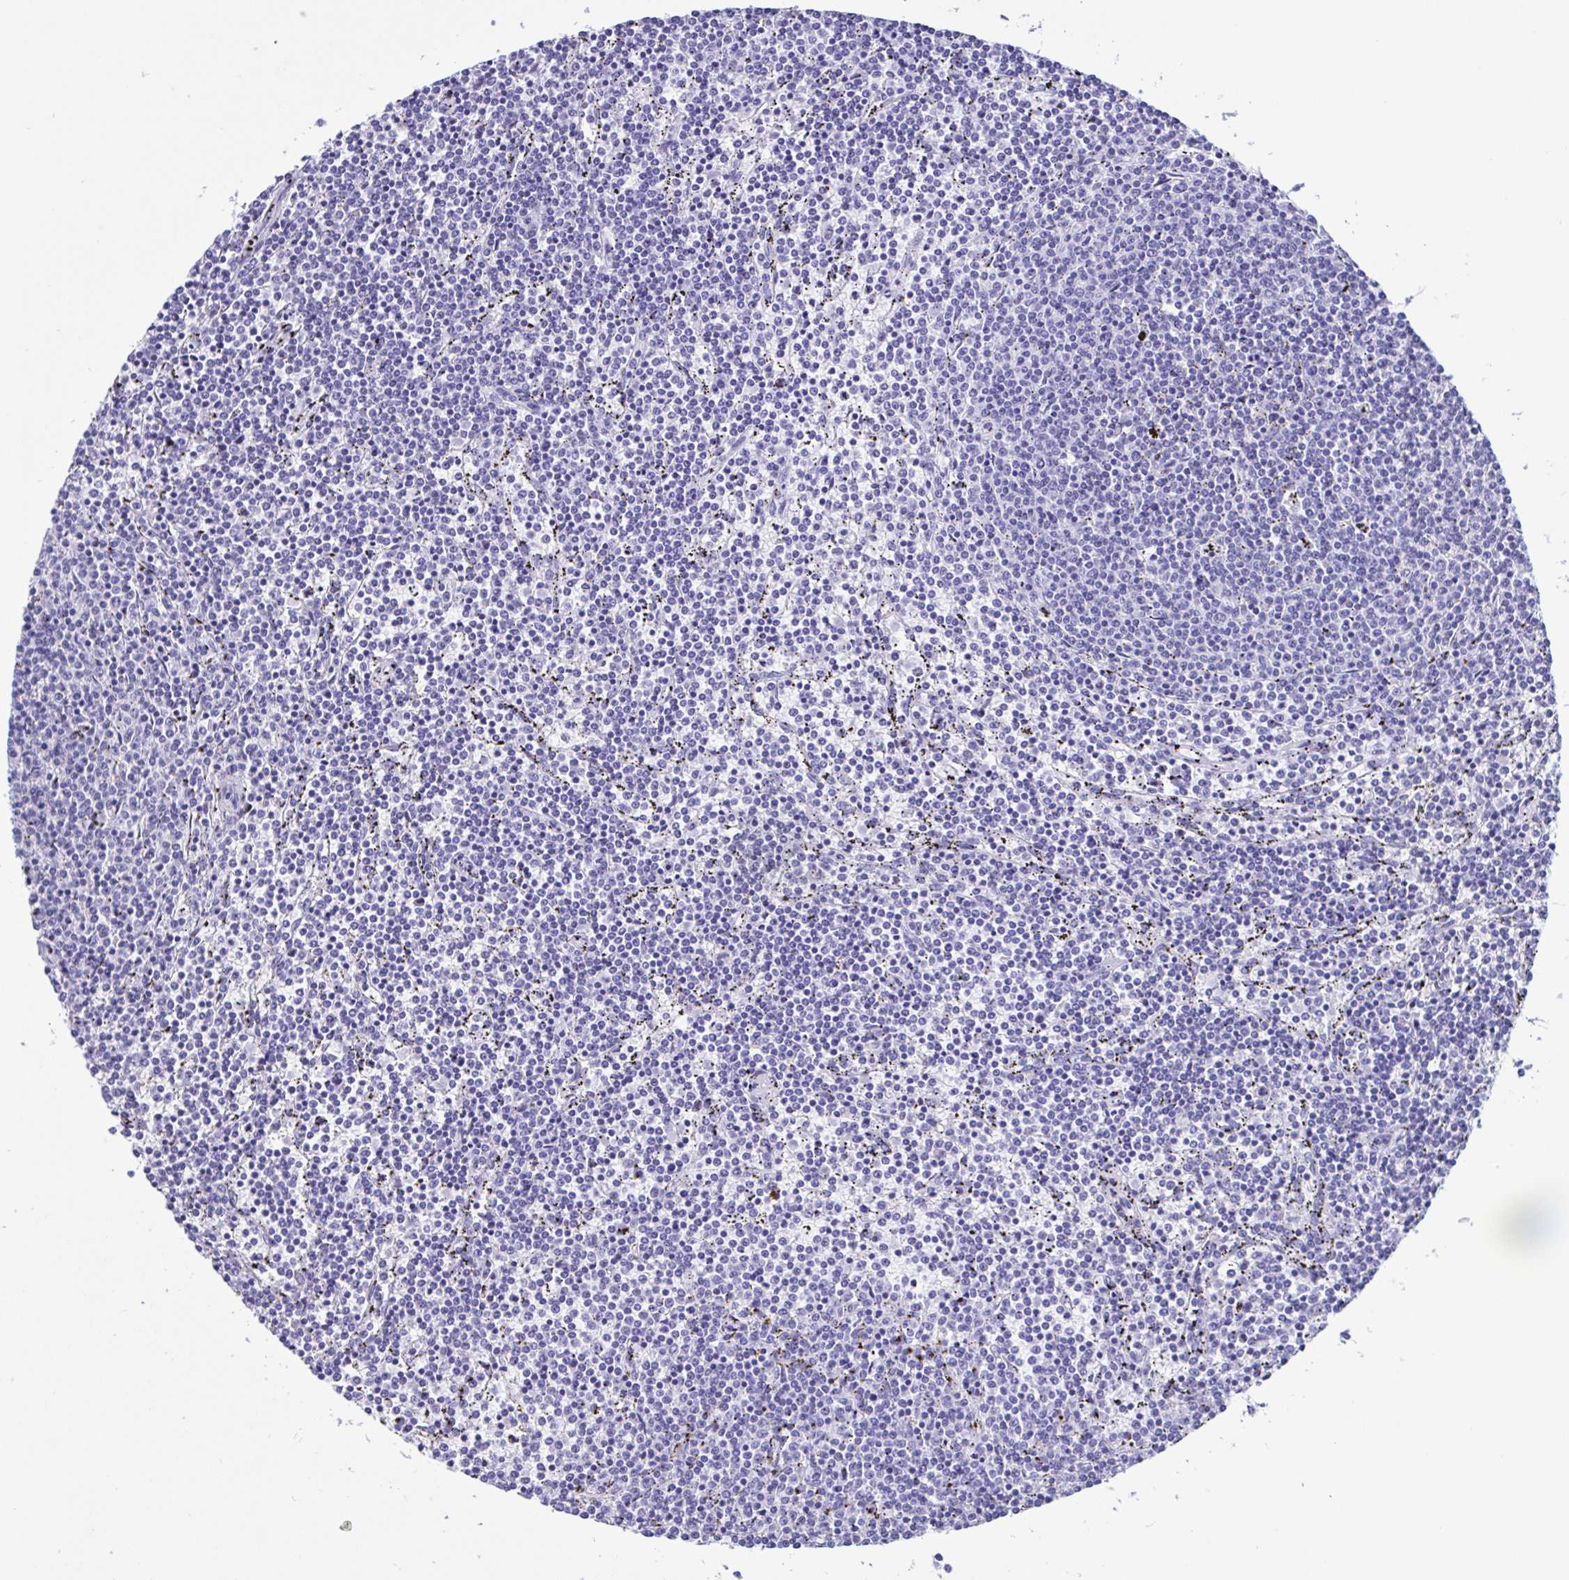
{"staining": {"intensity": "negative", "quantity": "none", "location": "none"}, "tissue": "lymphoma", "cell_type": "Tumor cells", "image_type": "cancer", "snomed": [{"axis": "morphology", "description": "Malignant lymphoma, non-Hodgkin's type, Low grade"}, {"axis": "topography", "description": "Spleen"}], "caption": "A histopathology image of lymphoma stained for a protein exhibits no brown staining in tumor cells.", "gene": "TSPY2", "patient": {"sex": "female", "age": 50}}